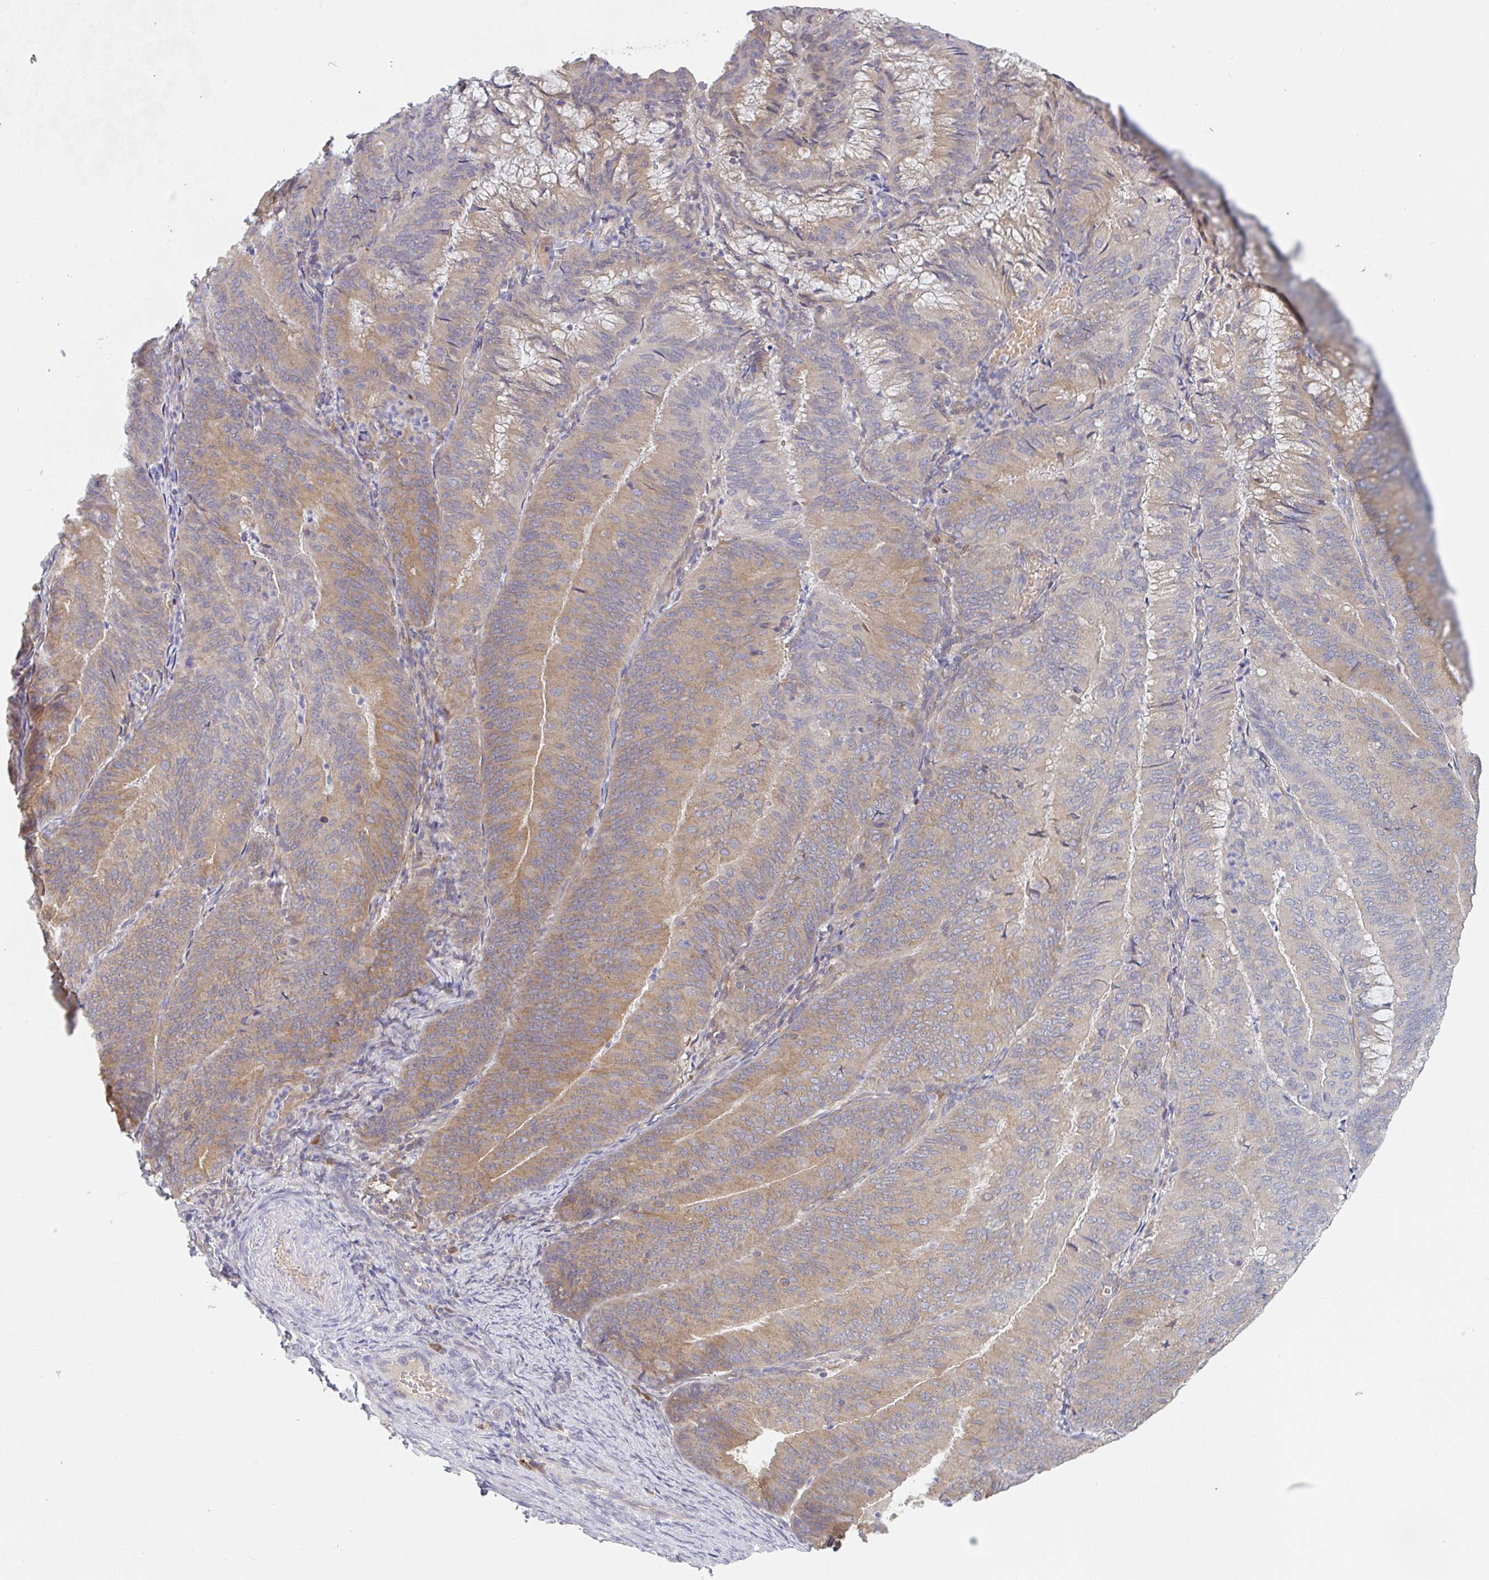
{"staining": {"intensity": "moderate", "quantity": "25%-75%", "location": "cytoplasmic/membranous"}, "tissue": "endometrial cancer", "cell_type": "Tumor cells", "image_type": "cancer", "snomed": [{"axis": "morphology", "description": "Adenocarcinoma, NOS"}, {"axis": "topography", "description": "Endometrium"}], "caption": "Tumor cells reveal medium levels of moderate cytoplasmic/membranous staining in approximately 25%-75% of cells in endometrial adenocarcinoma.", "gene": "DERL2", "patient": {"sex": "female", "age": 57}}